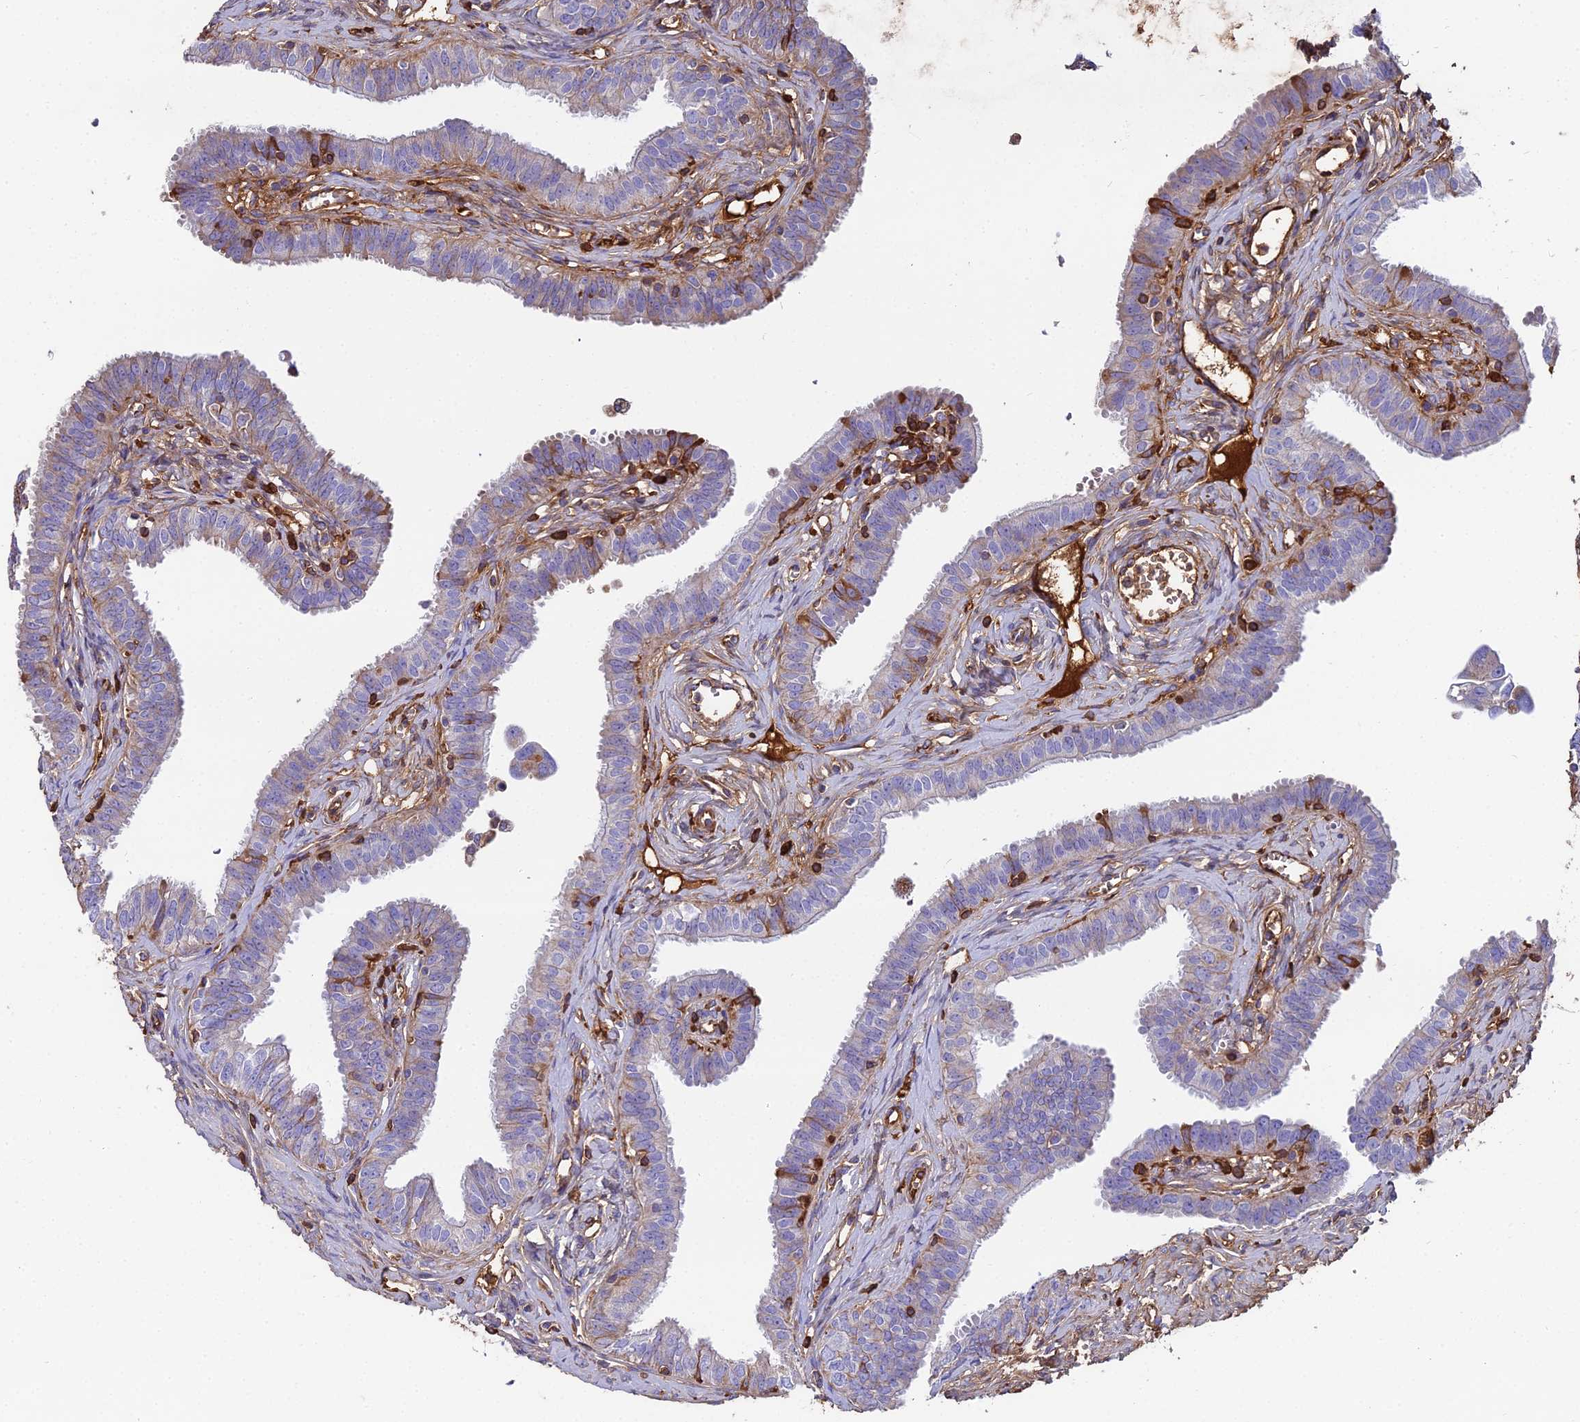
{"staining": {"intensity": "negative", "quantity": "none", "location": "none"}, "tissue": "fallopian tube", "cell_type": "Glandular cells", "image_type": "normal", "snomed": [{"axis": "morphology", "description": "Normal tissue, NOS"}, {"axis": "morphology", "description": "Carcinoma, NOS"}, {"axis": "topography", "description": "Fallopian tube"}, {"axis": "topography", "description": "Ovary"}], "caption": "Human fallopian tube stained for a protein using IHC shows no staining in glandular cells.", "gene": "BEX4", "patient": {"sex": "female", "age": 59}}